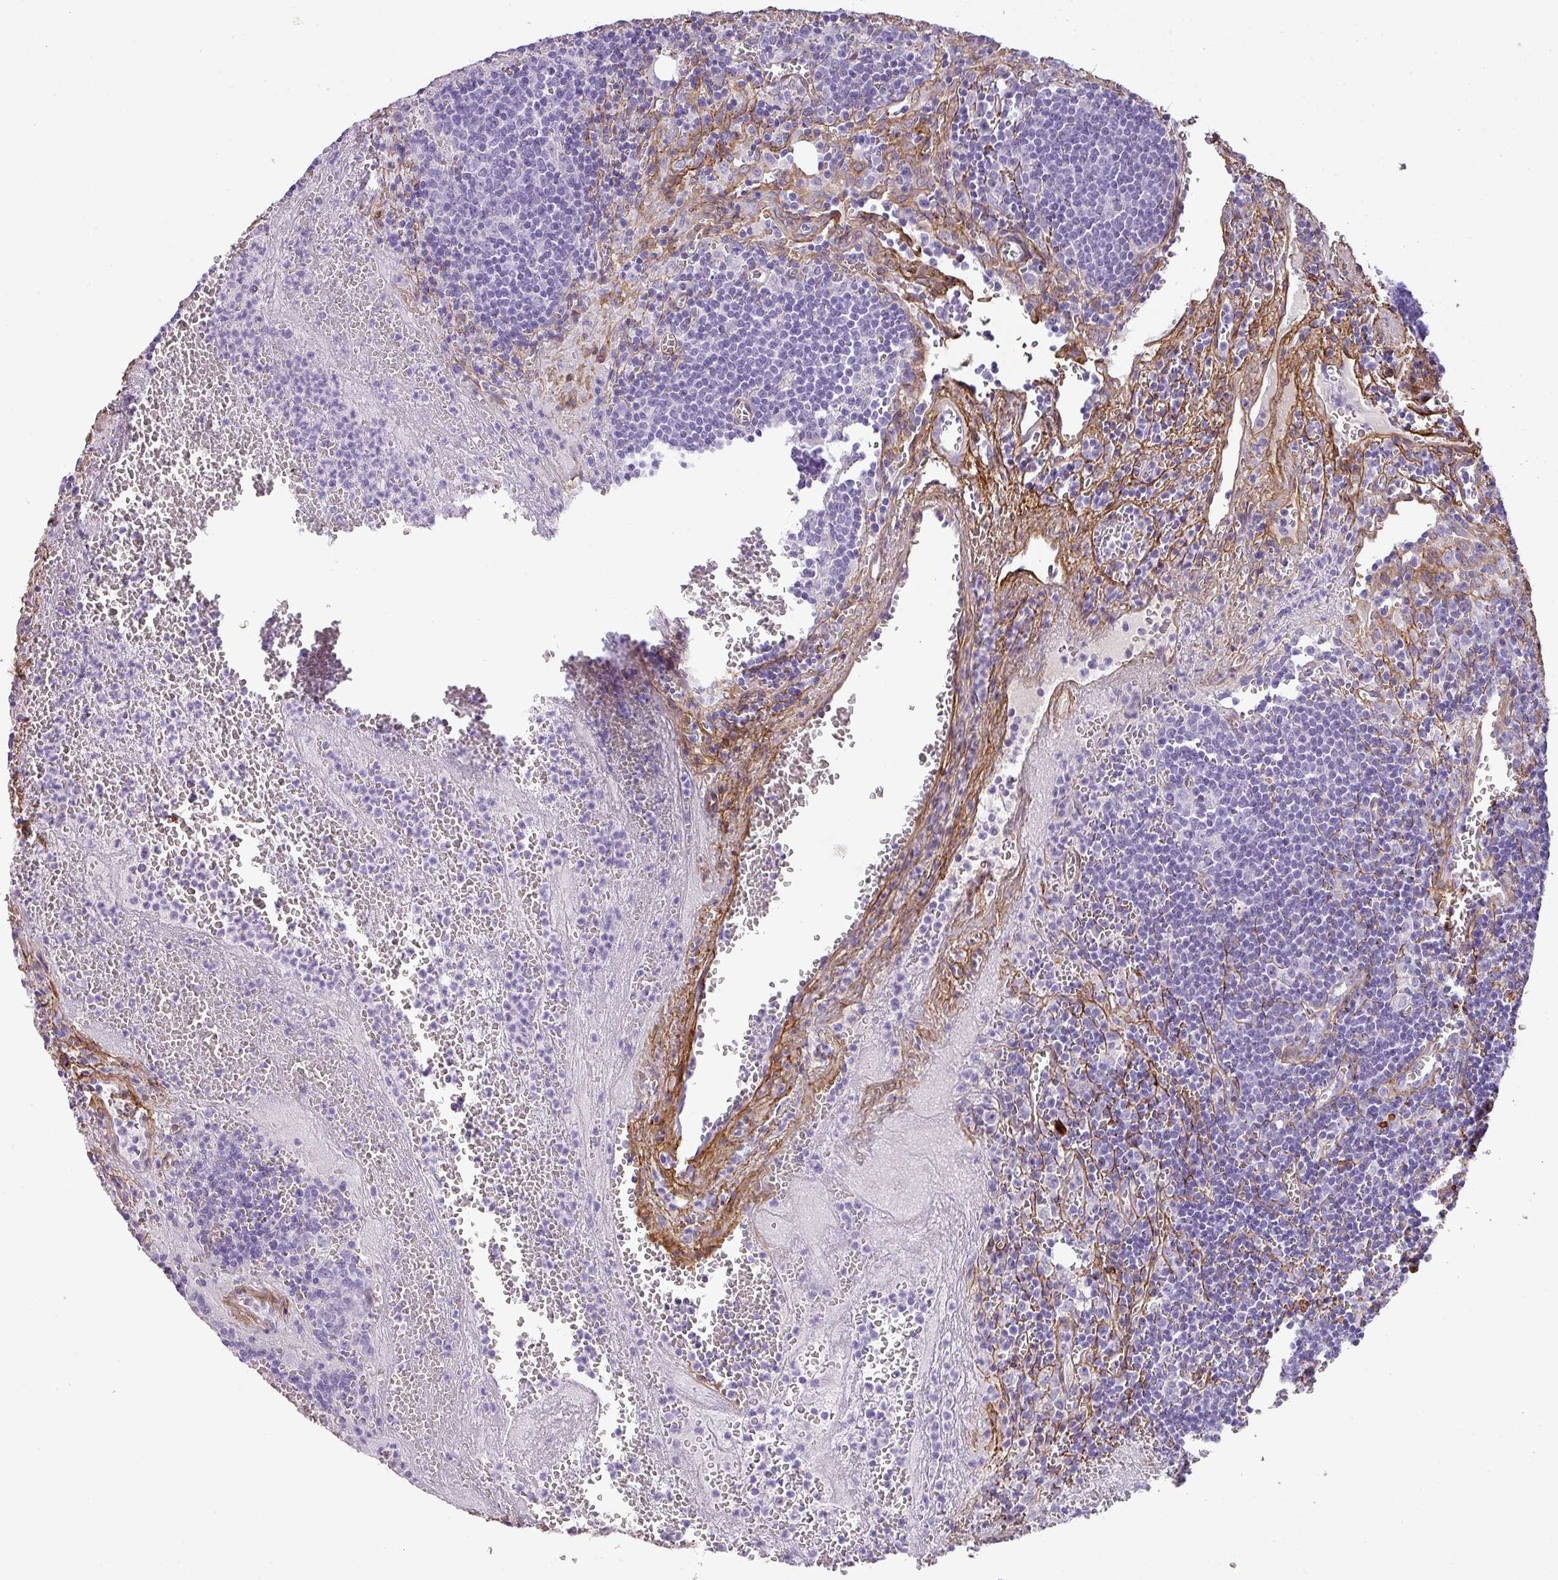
{"staining": {"intensity": "negative", "quantity": "none", "location": "none"}, "tissue": "lymph node", "cell_type": "Germinal center cells", "image_type": "normal", "snomed": [{"axis": "morphology", "description": "Normal tissue, NOS"}, {"axis": "topography", "description": "Lymph node"}], "caption": "Immunohistochemical staining of benign human lymph node shows no significant positivity in germinal center cells. The staining was performed using DAB to visualize the protein expression in brown, while the nuclei were stained in blue with hematoxylin (Magnification: 20x).", "gene": "PARD6G", "patient": {"sex": "male", "age": 50}}